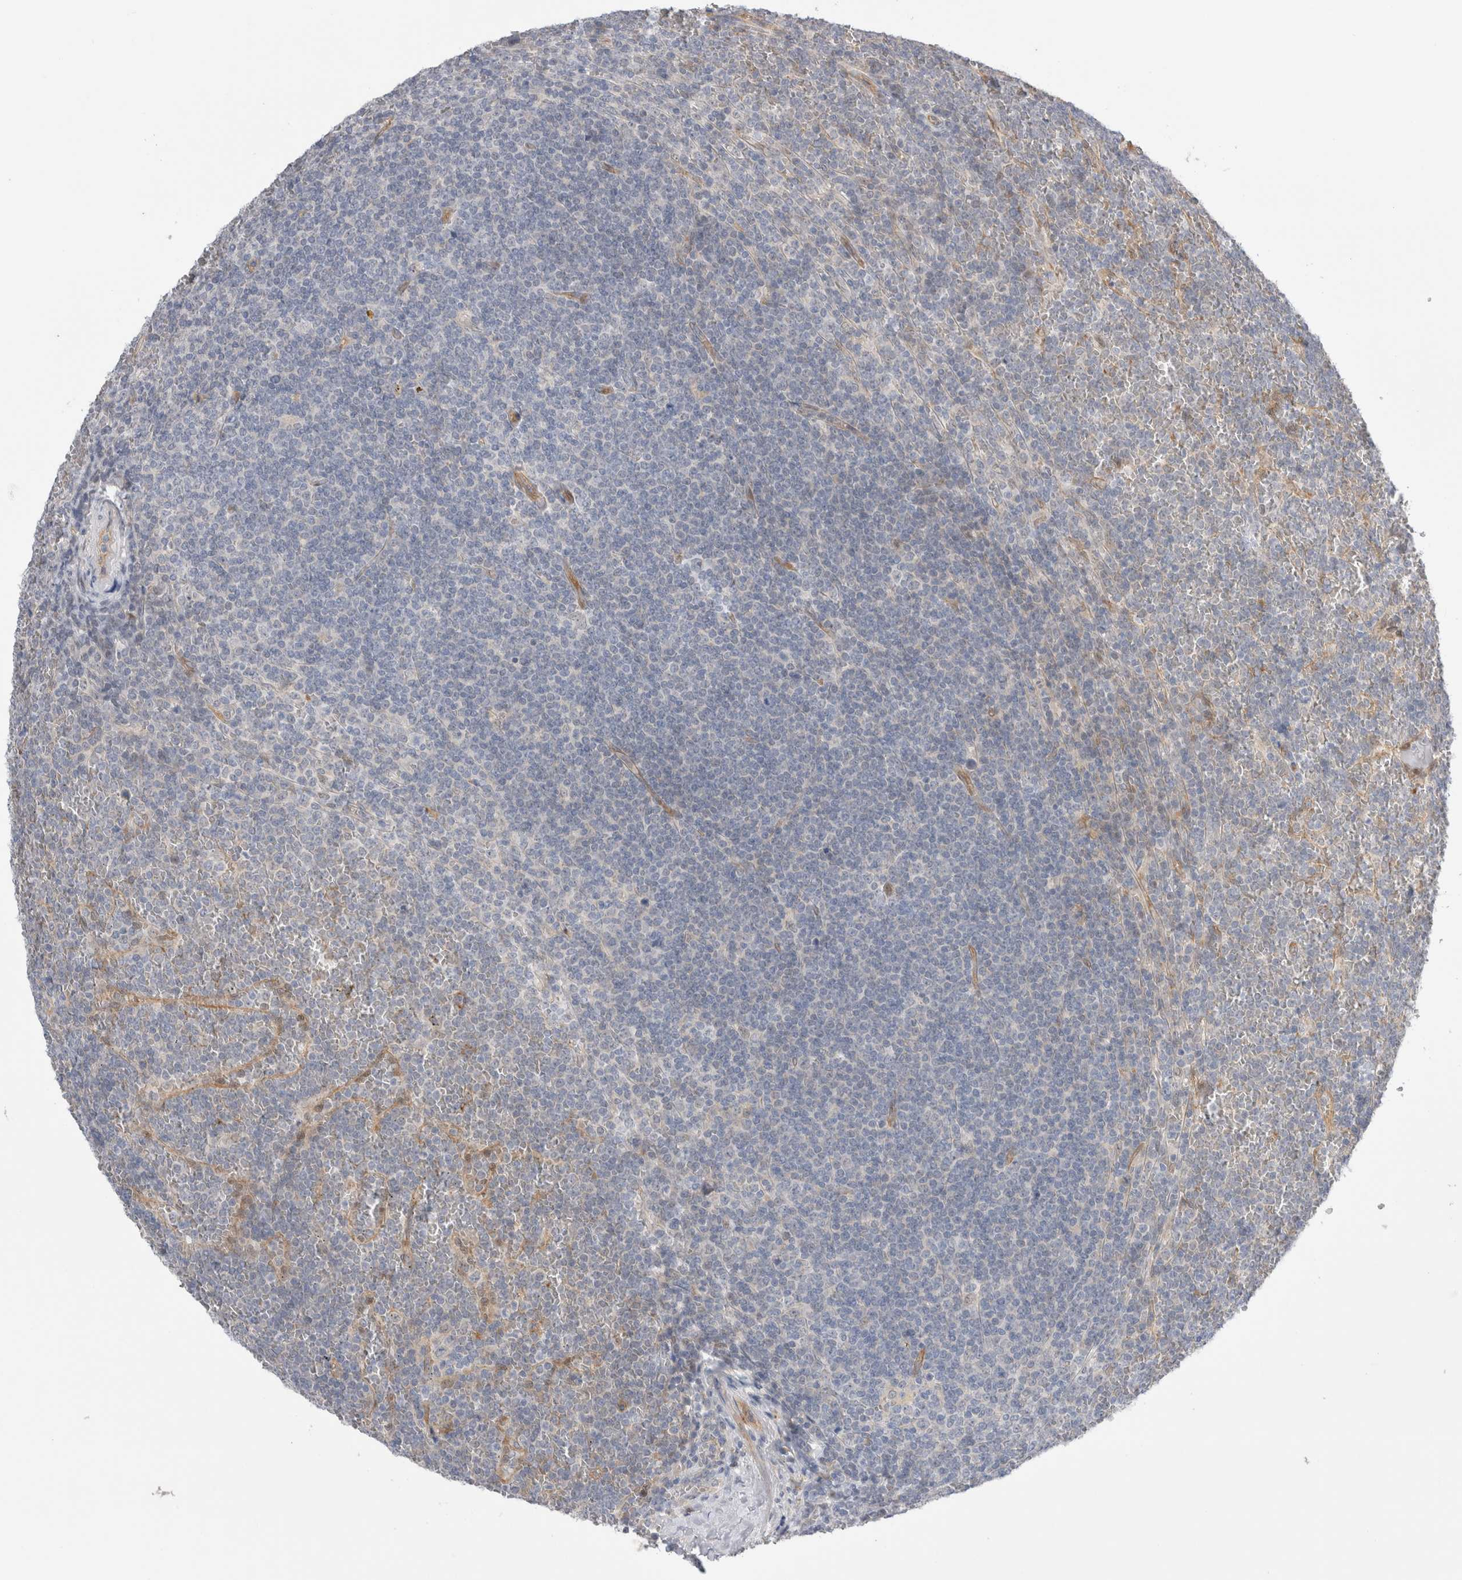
{"staining": {"intensity": "negative", "quantity": "none", "location": "none"}, "tissue": "lymphoma", "cell_type": "Tumor cells", "image_type": "cancer", "snomed": [{"axis": "morphology", "description": "Malignant lymphoma, non-Hodgkin's type, Low grade"}, {"axis": "topography", "description": "Spleen"}], "caption": "High magnification brightfield microscopy of low-grade malignant lymphoma, non-Hodgkin's type stained with DAB (3,3'-diaminobenzidine) (brown) and counterstained with hematoxylin (blue): tumor cells show no significant expression.", "gene": "TAFA5", "patient": {"sex": "female", "age": 19}}